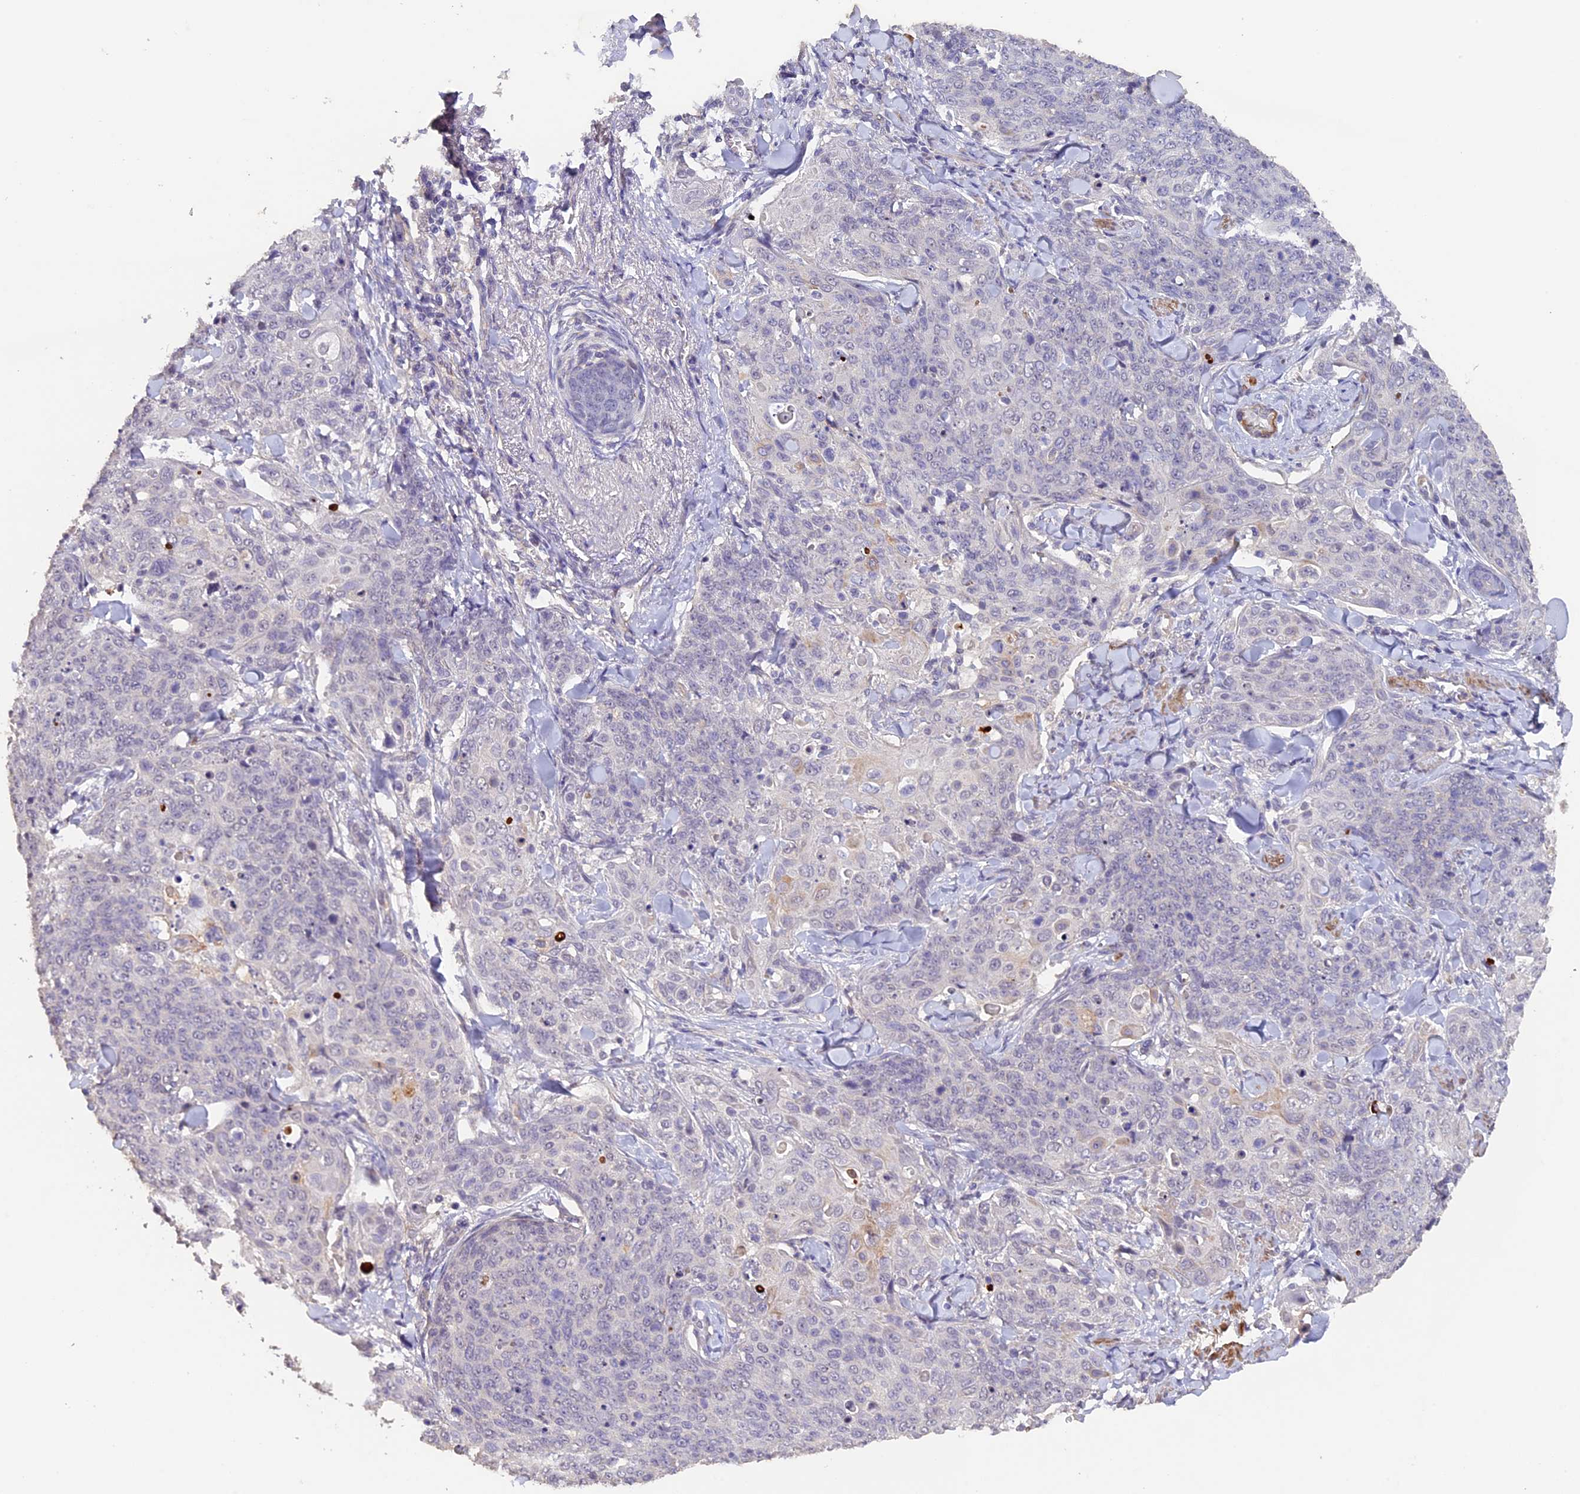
{"staining": {"intensity": "negative", "quantity": "none", "location": "none"}, "tissue": "skin cancer", "cell_type": "Tumor cells", "image_type": "cancer", "snomed": [{"axis": "morphology", "description": "Squamous cell carcinoma, NOS"}, {"axis": "topography", "description": "Skin"}, {"axis": "topography", "description": "Vulva"}], "caption": "This is an IHC image of squamous cell carcinoma (skin). There is no positivity in tumor cells.", "gene": "GNB5", "patient": {"sex": "female", "age": 85}}